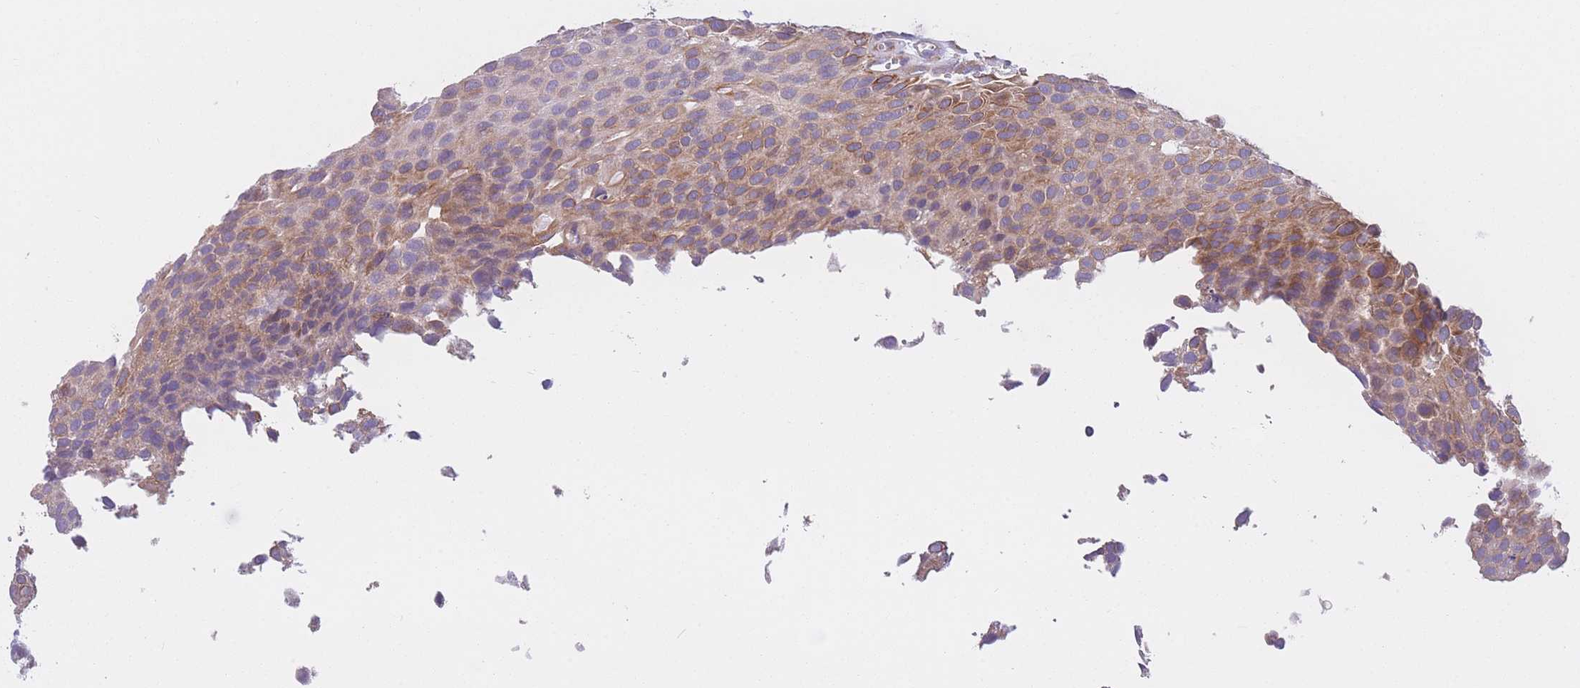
{"staining": {"intensity": "moderate", "quantity": "<25%", "location": "cytoplasmic/membranous"}, "tissue": "urothelial cancer", "cell_type": "Tumor cells", "image_type": "cancer", "snomed": [{"axis": "morphology", "description": "Urothelial carcinoma, Low grade"}, {"axis": "topography", "description": "Urinary bladder"}], "caption": "DAB immunohistochemical staining of human urothelial cancer reveals moderate cytoplasmic/membranous protein staining in about <25% of tumor cells.", "gene": "SERPINB3", "patient": {"sex": "male", "age": 88}}